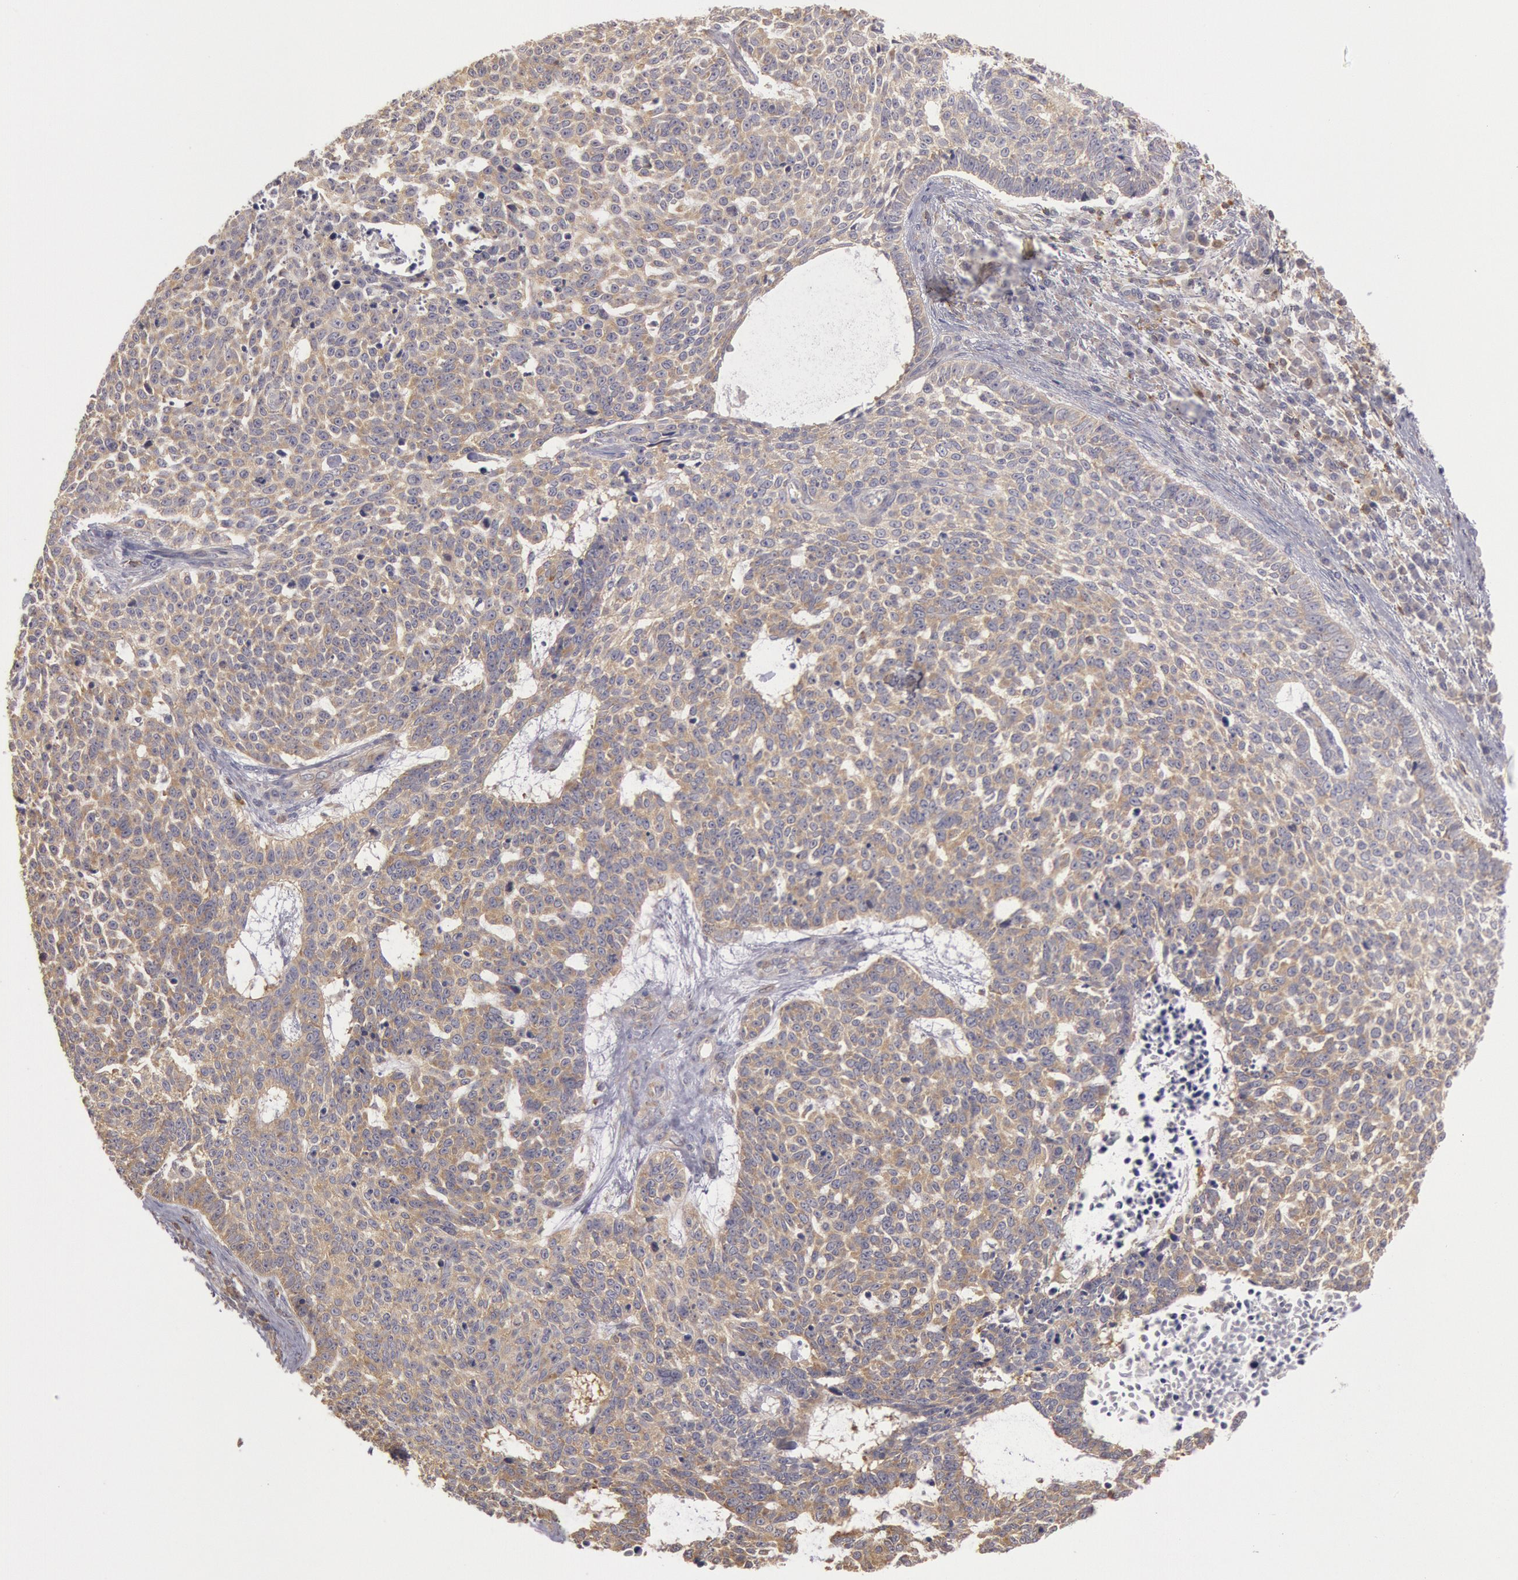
{"staining": {"intensity": "weak", "quantity": ">75%", "location": "cytoplasmic/membranous"}, "tissue": "skin cancer", "cell_type": "Tumor cells", "image_type": "cancer", "snomed": [{"axis": "morphology", "description": "Basal cell carcinoma"}, {"axis": "topography", "description": "Skin"}], "caption": "Skin cancer stained with DAB (3,3'-diaminobenzidine) immunohistochemistry (IHC) displays low levels of weak cytoplasmic/membranous positivity in about >75% of tumor cells.", "gene": "NMT2", "patient": {"sex": "female", "age": 89}}